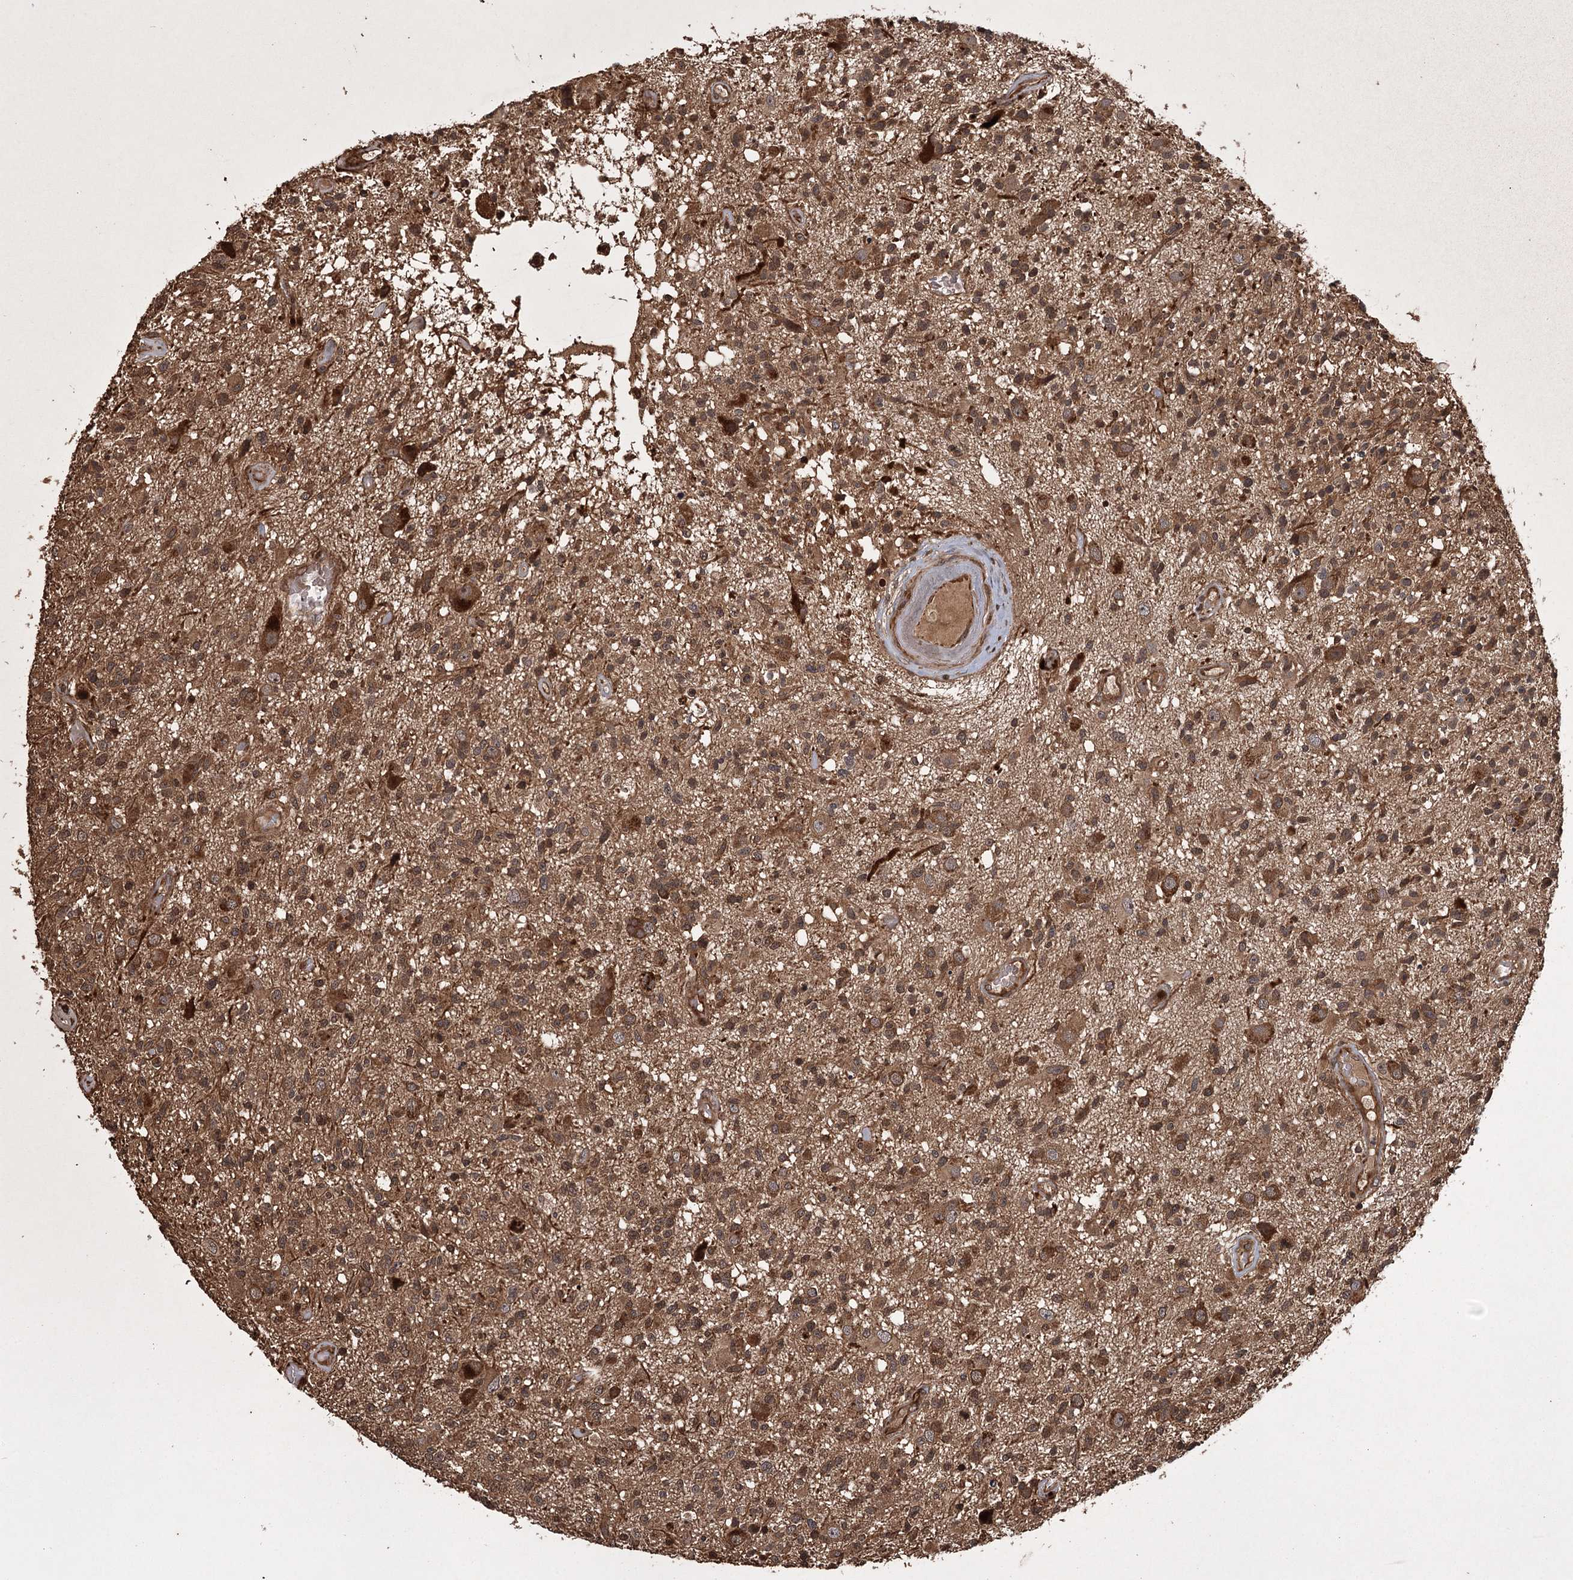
{"staining": {"intensity": "moderate", "quantity": "25%-75%", "location": "cytoplasmic/membranous"}, "tissue": "glioma", "cell_type": "Tumor cells", "image_type": "cancer", "snomed": [{"axis": "morphology", "description": "Glioma, malignant, High grade"}, {"axis": "morphology", "description": "Glioblastoma, NOS"}, {"axis": "topography", "description": "Brain"}], "caption": "High-magnification brightfield microscopy of malignant high-grade glioma stained with DAB (3,3'-diaminobenzidine) (brown) and counterstained with hematoxylin (blue). tumor cells exhibit moderate cytoplasmic/membranous staining is appreciated in approximately25%-75% of cells.", "gene": "RPAP3", "patient": {"sex": "male", "age": 60}}